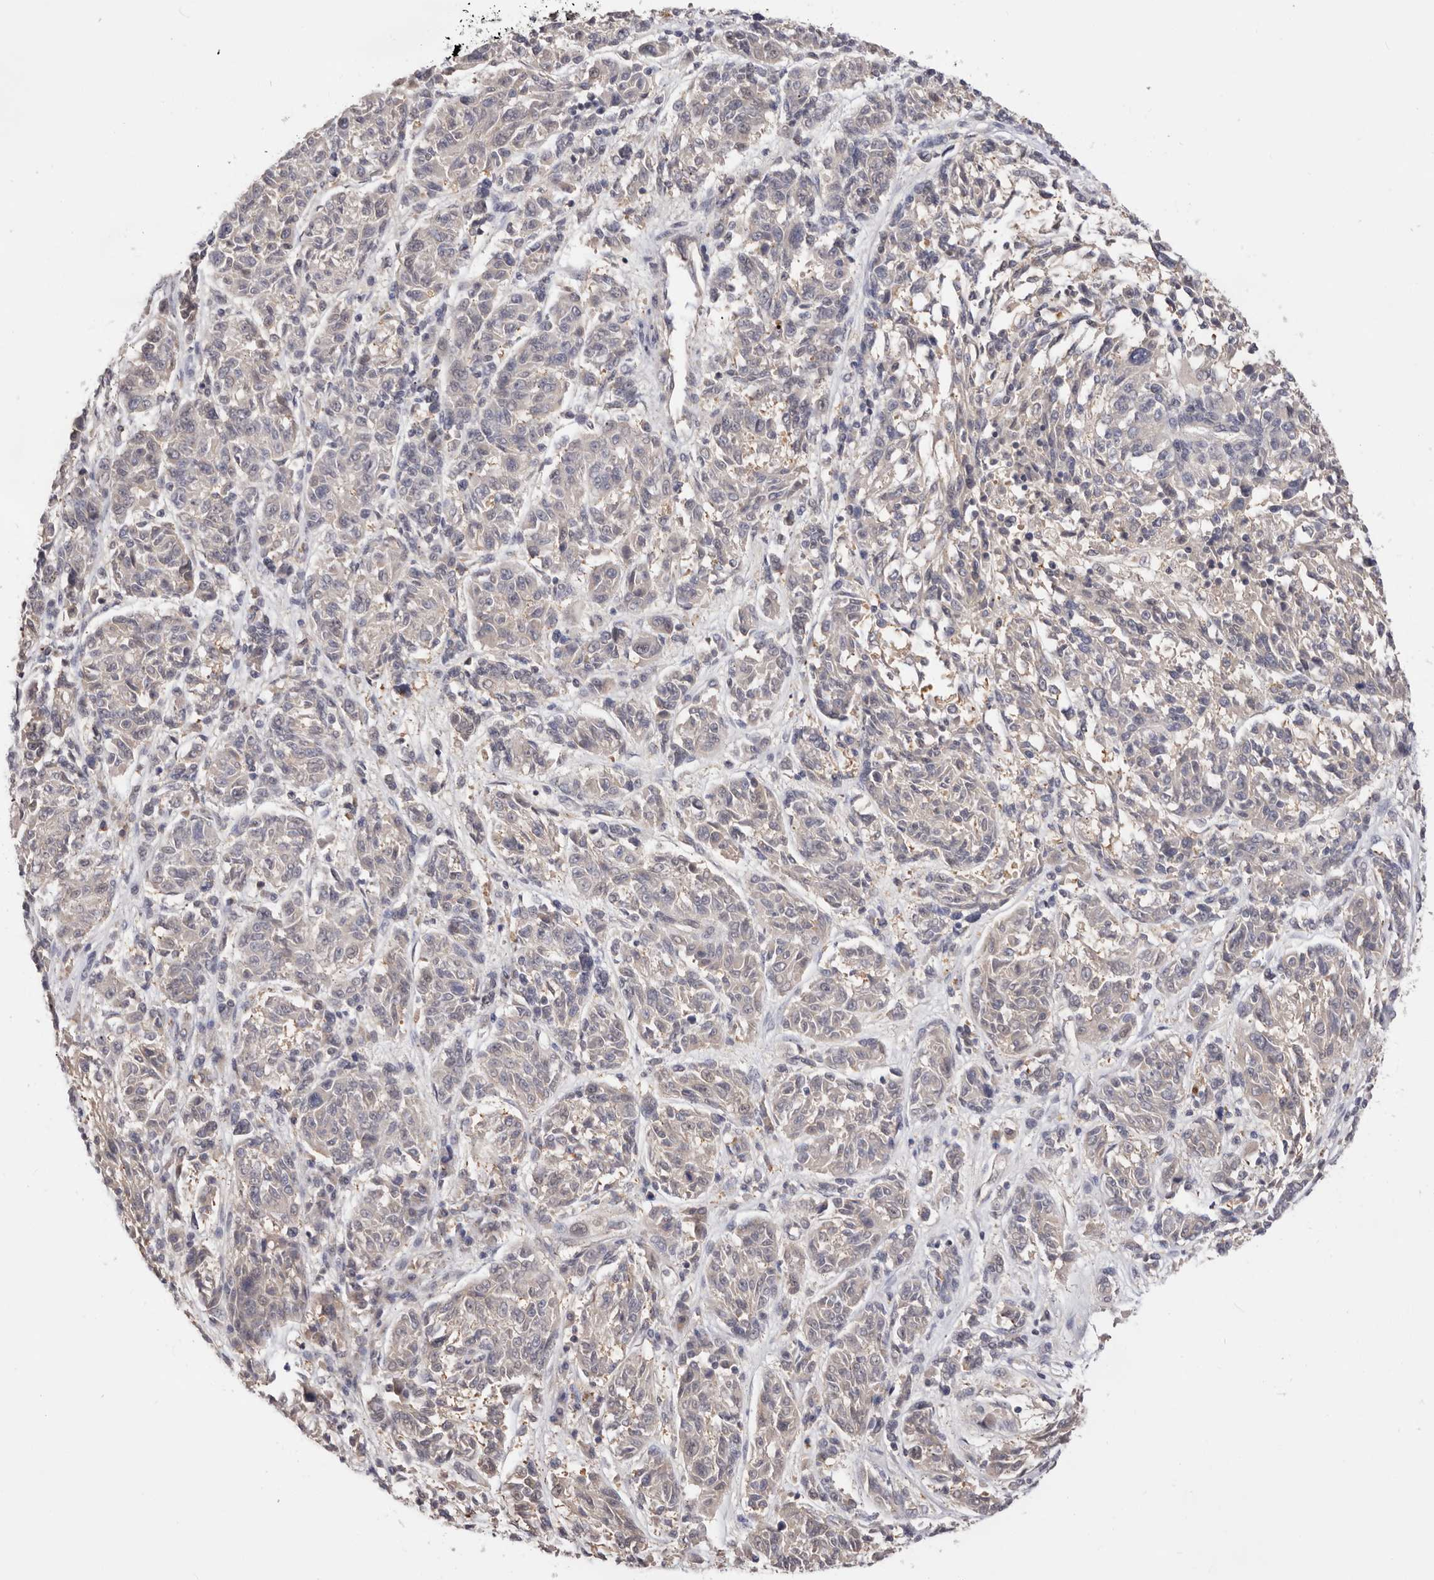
{"staining": {"intensity": "negative", "quantity": "none", "location": "none"}, "tissue": "melanoma", "cell_type": "Tumor cells", "image_type": "cancer", "snomed": [{"axis": "morphology", "description": "Malignant melanoma, NOS"}, {"axis": "topography", "description": "Skin"}], "caption": "This is an immunohistochemistry (IHC) photomicrograph of malignant melanoma. There is no expression in tumor cells.", "gene": "DOP1A", "patient": {"sex": "male", "age": 53}}